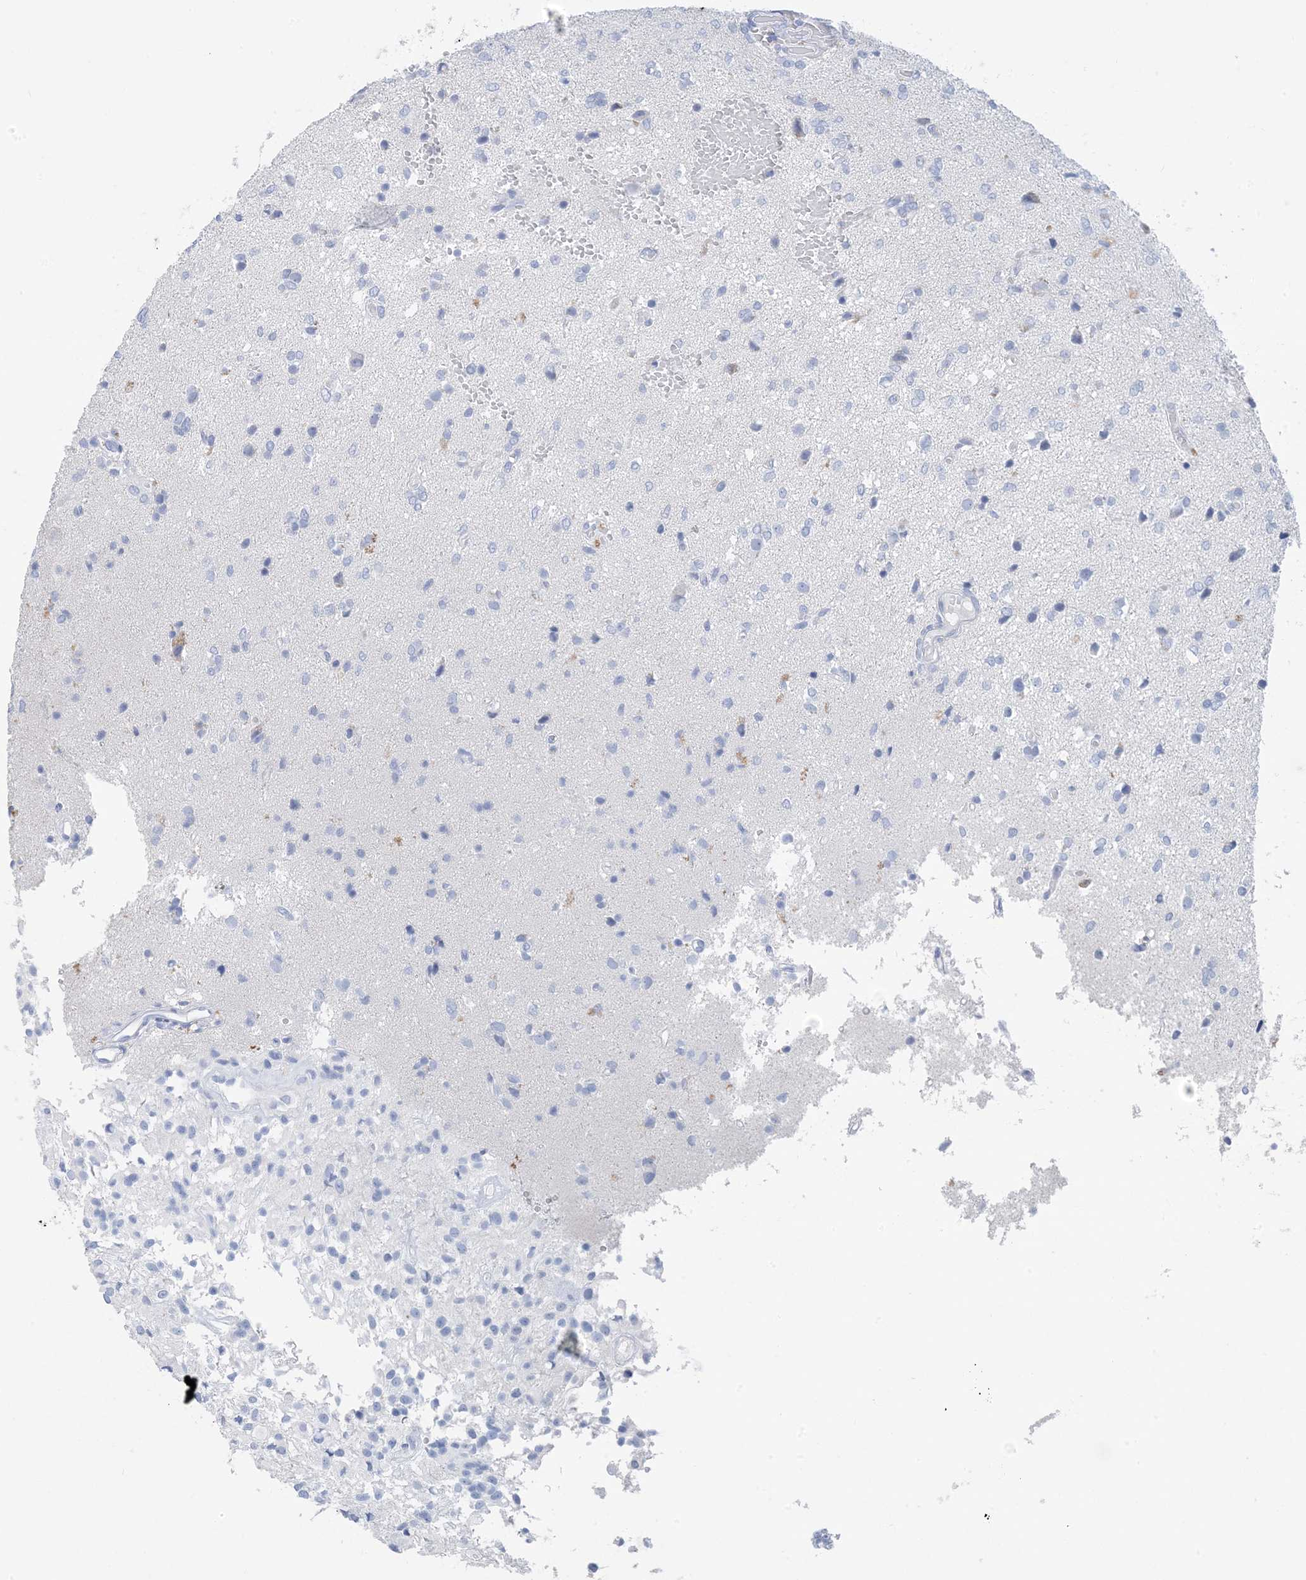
{"staining": {"intensity": "negative", "quantity": "none", "location": "none"}, "tissue": "glioma", "cell_type": "Tumor cells", "image_type": "cancer", "snomed": [{"axis": "morphology", "description": "Glioma, malignant, High grade"}, {"axis": "topography", "description": "Brain"}], "caption": "IHC histopathology image of high-grade glioma (malignant) stained for a protein (brown), which shows no expression in tumor cells.", "gene": "SH3YL1", "patient": {"sex": "female", "age": 59}}